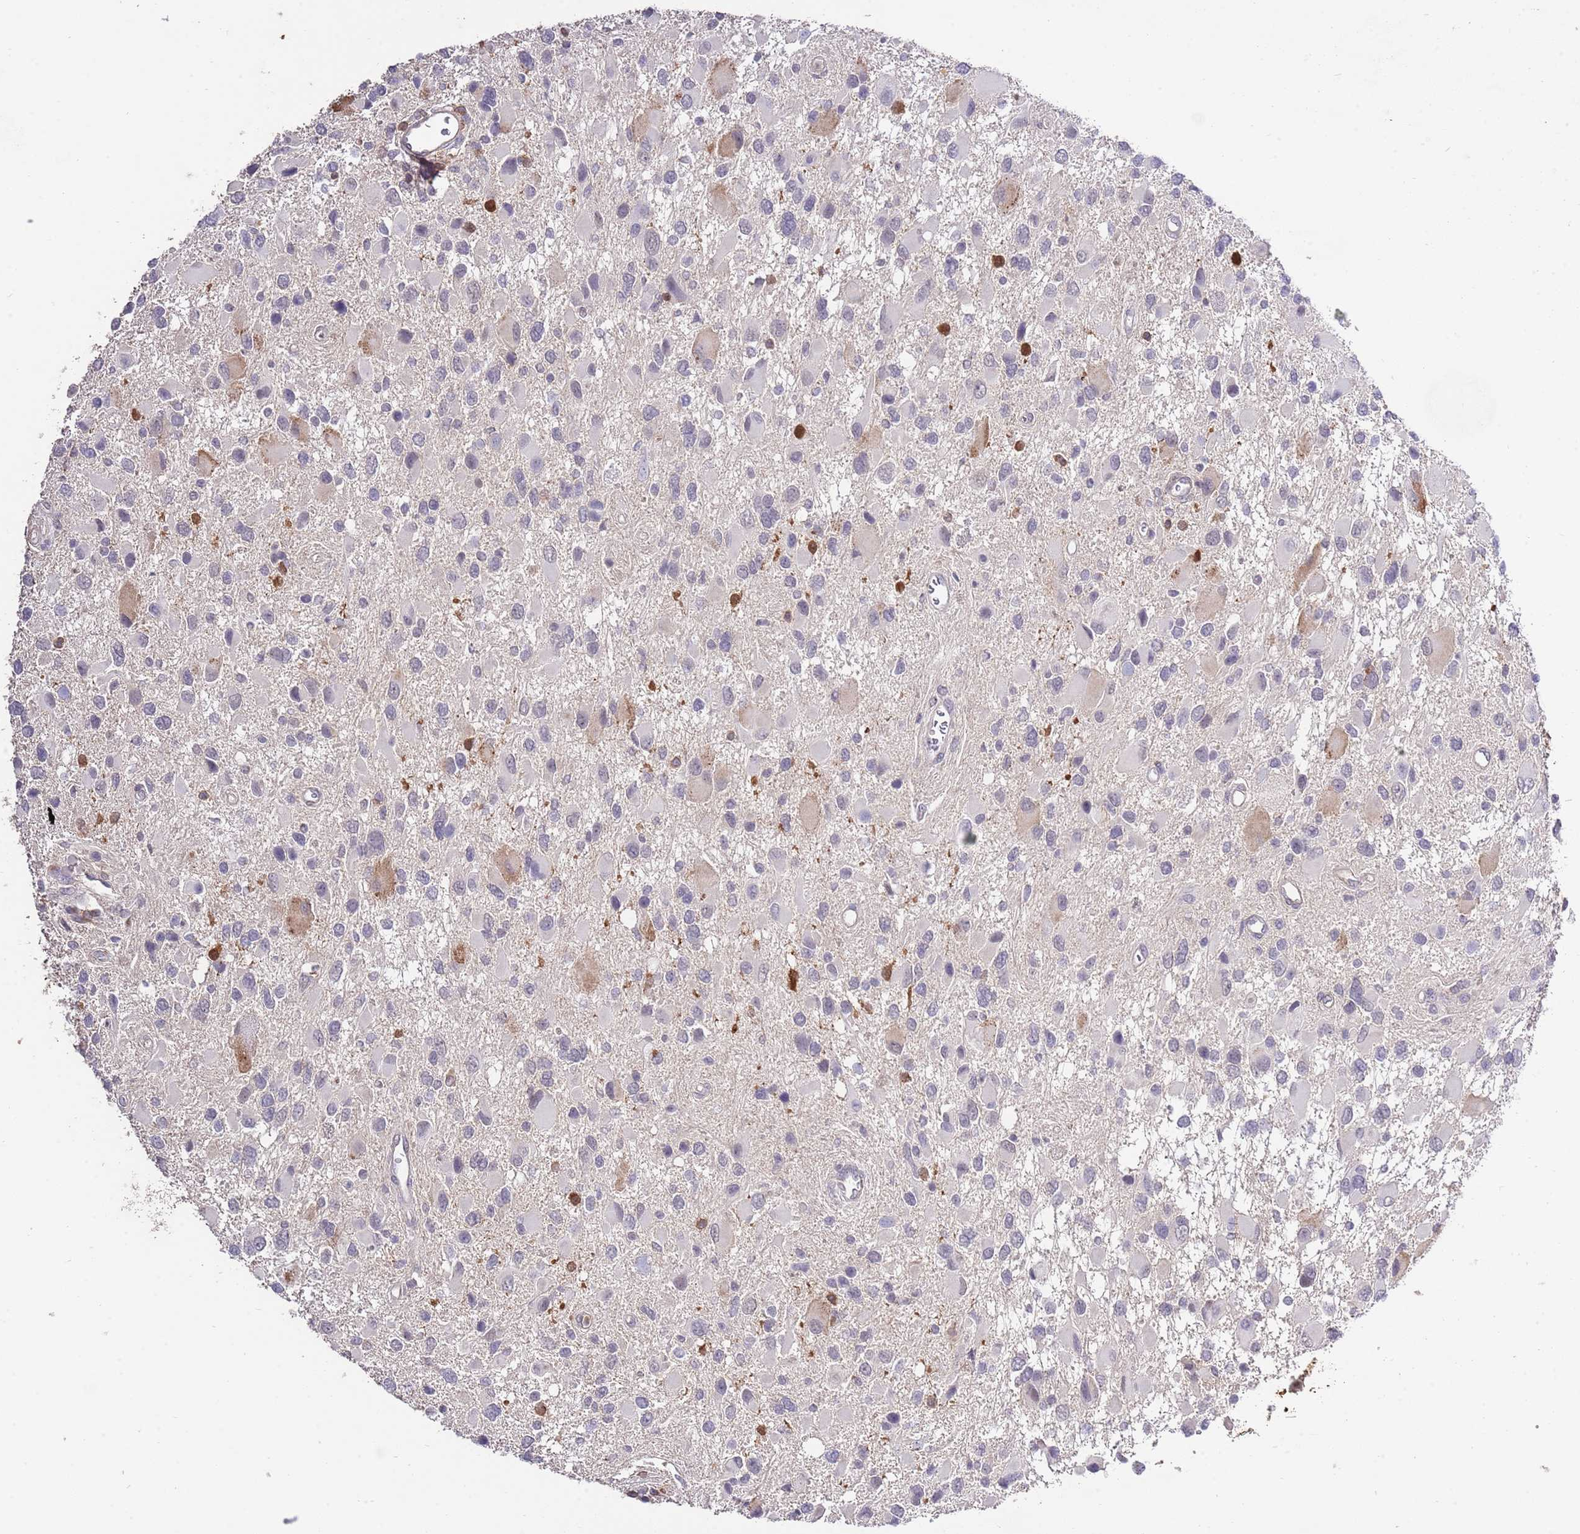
{"staining": {"intensity": "negative", "quantity": "none", "location": "none"}, "tissue": "glioma", "cell_type": "Tumor cells", "image_type": "cancer", "snomed": [{"axis": "morphology", "description": "Glioma, malignant, High grade"}, {"axis": "topography", "description": "Brain"}], "caption": "Glioma was stained to show a protein in brown. There is no significant staining in tumor cells.", "gene": "EFHD1", "patient": {"sex": "male", "age": 53}}